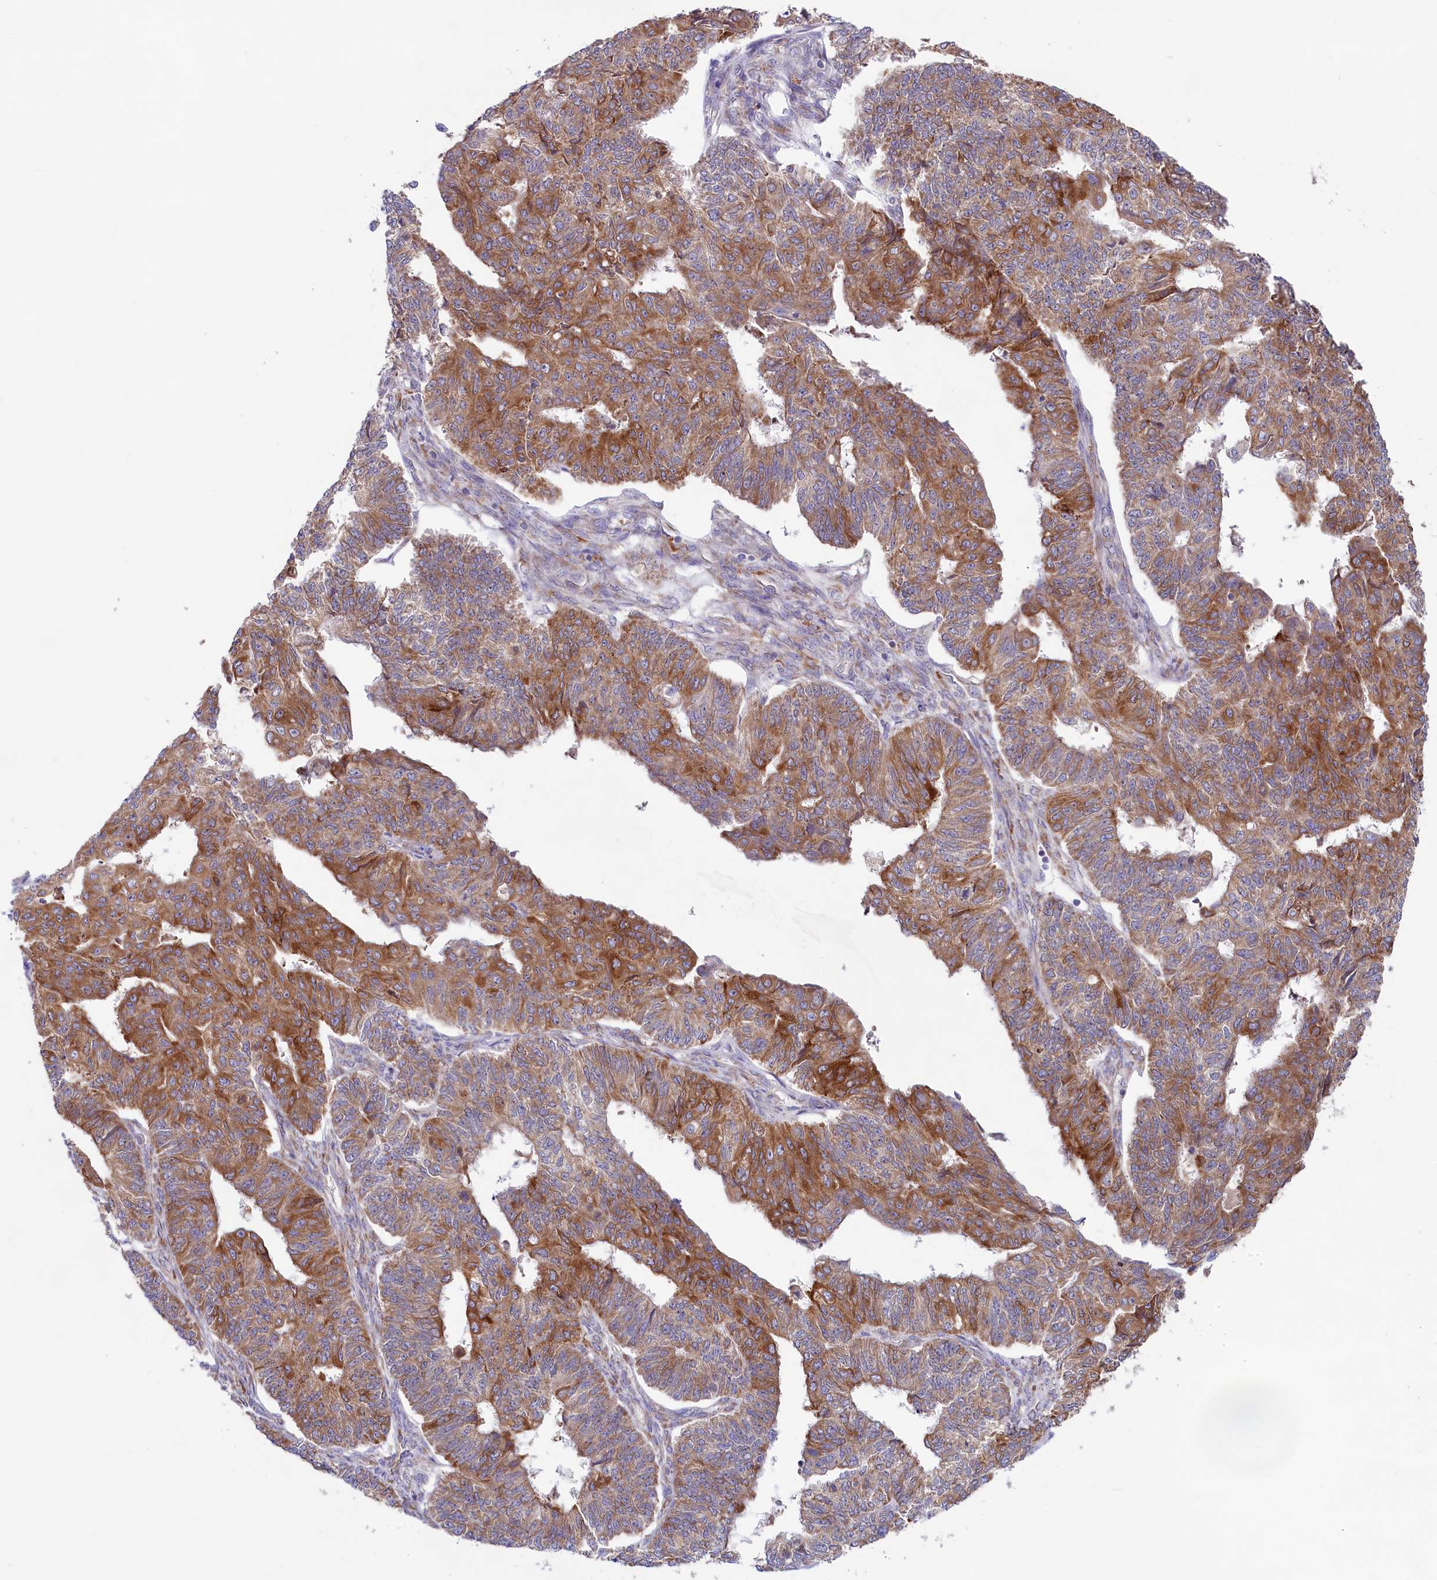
{"staining": {"intensity": "moderate", "quantity": ">75%", "location": "cytoplasmic/membranous"}, "tissue": "endometrial cancer", "cell_type": "Tumor cells", "image_type": "cancer", "snomed": [{"axis": "morphology", "description": "Adenocarcinoma, NOS"}, {"axis": "topography", "description": "Endometrium"}], "caption": "This histopathology image reveals endometrial cancer stained with immunohistochemistry to label a protein in brown. The cytoplasmic/membranous of tumor cells show moderate positivity for the protein. Nuclei are counter-stained blue.", "gene": "CHID1", "patient": {"sex": "female", "age": 32}}